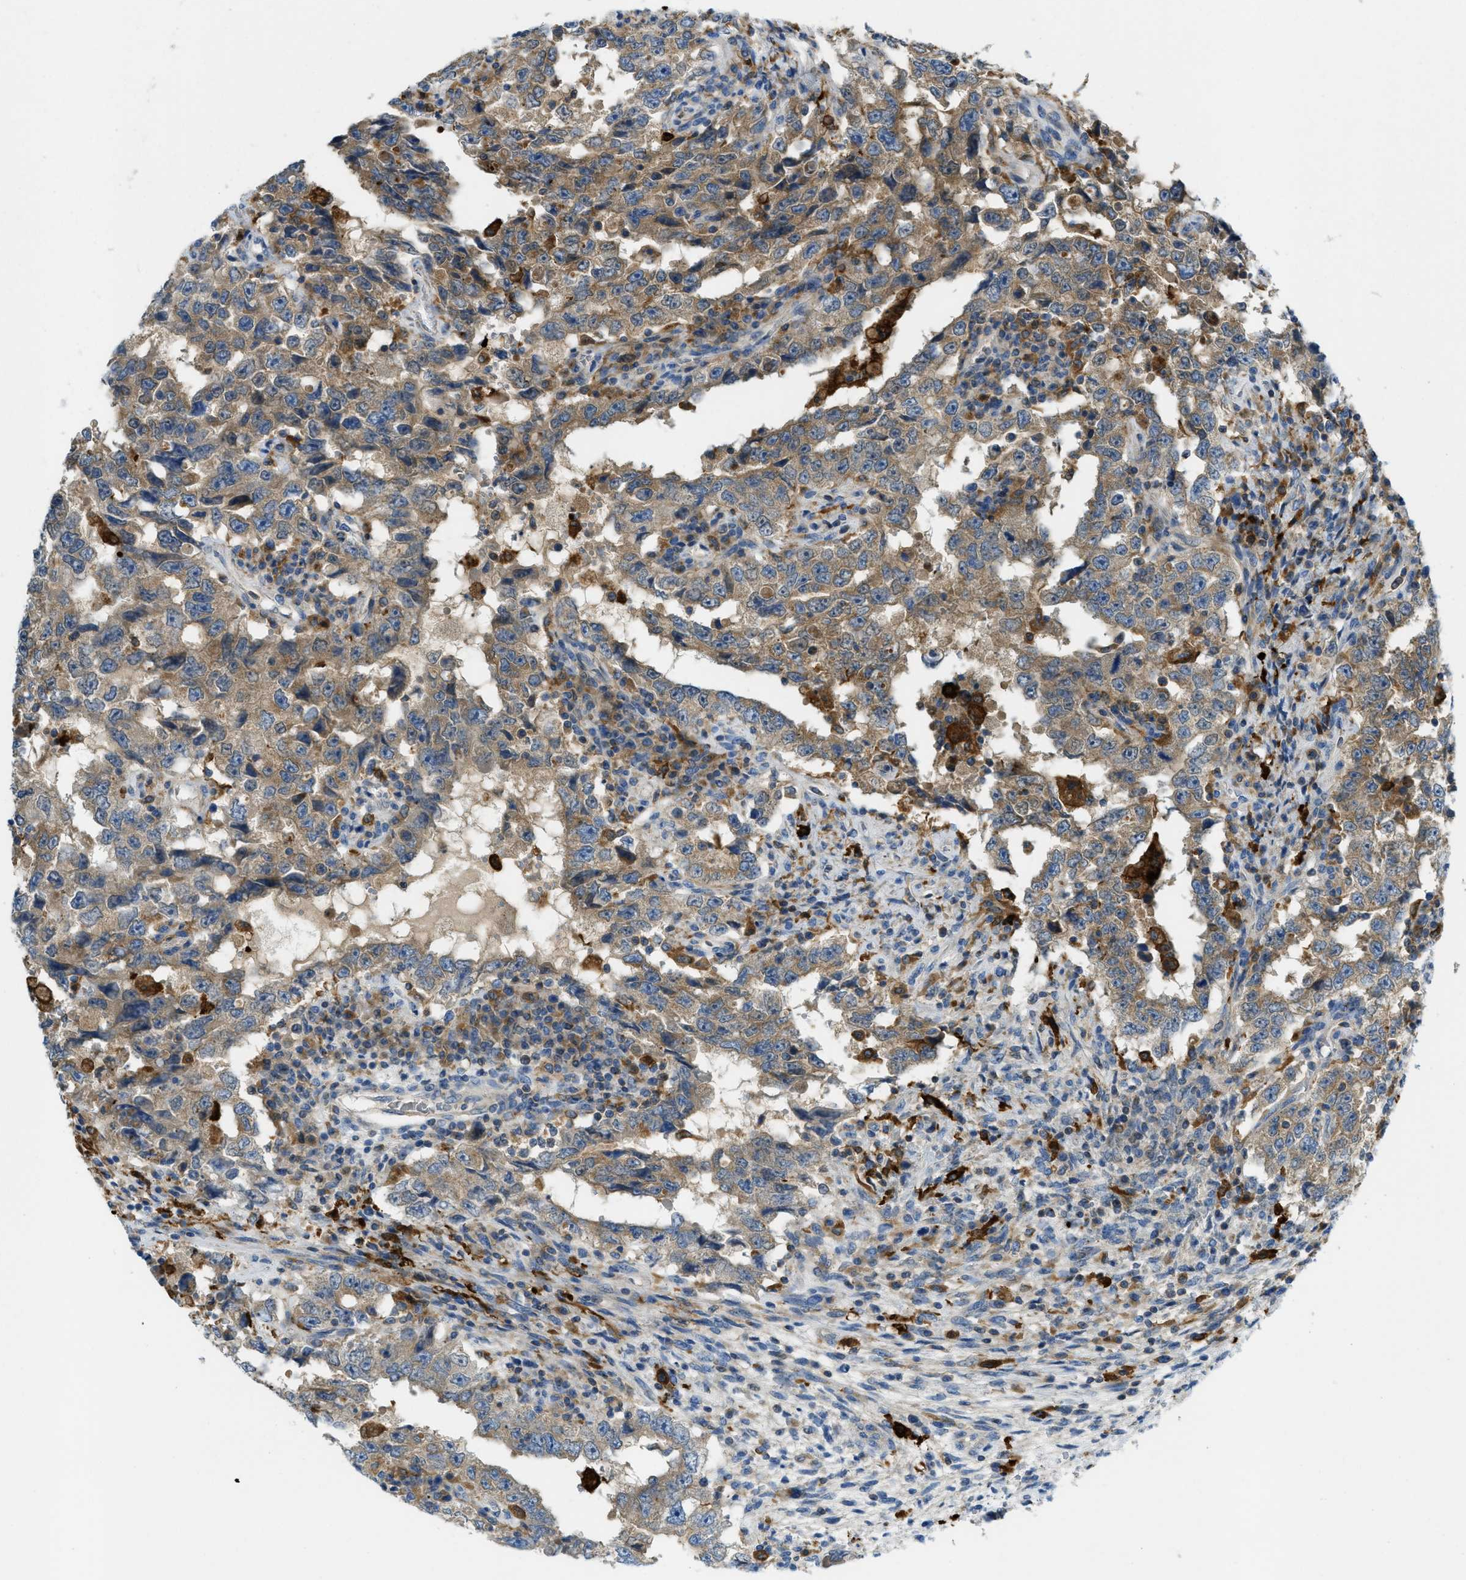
{"staining": {"intensity": "moderate", "quantity": "25%-75%", "location": "cytoplasmic/membranous"}, "tissue": "testis cancer", "cell_type": "Tumor cells", "image_type": "cancer", "snomed": [{"axis": "morphology", "description": "Carcinoma, Embryonal, NOS"}, {"axis": "topography", "description": "Testis"}], "caption": "Immunohistochemical staining of testis embryonal carcinoma reveals medium levels of moderate cytoplasmic/membranous expression in about 25%-75% of tumor cells. Using DAB (brown) and hematoxylin (blue) stains, captured at high magnification using brightfield microscopy.", "gene": "RFFL", "patient": {"sex": "male", "age": 26}}